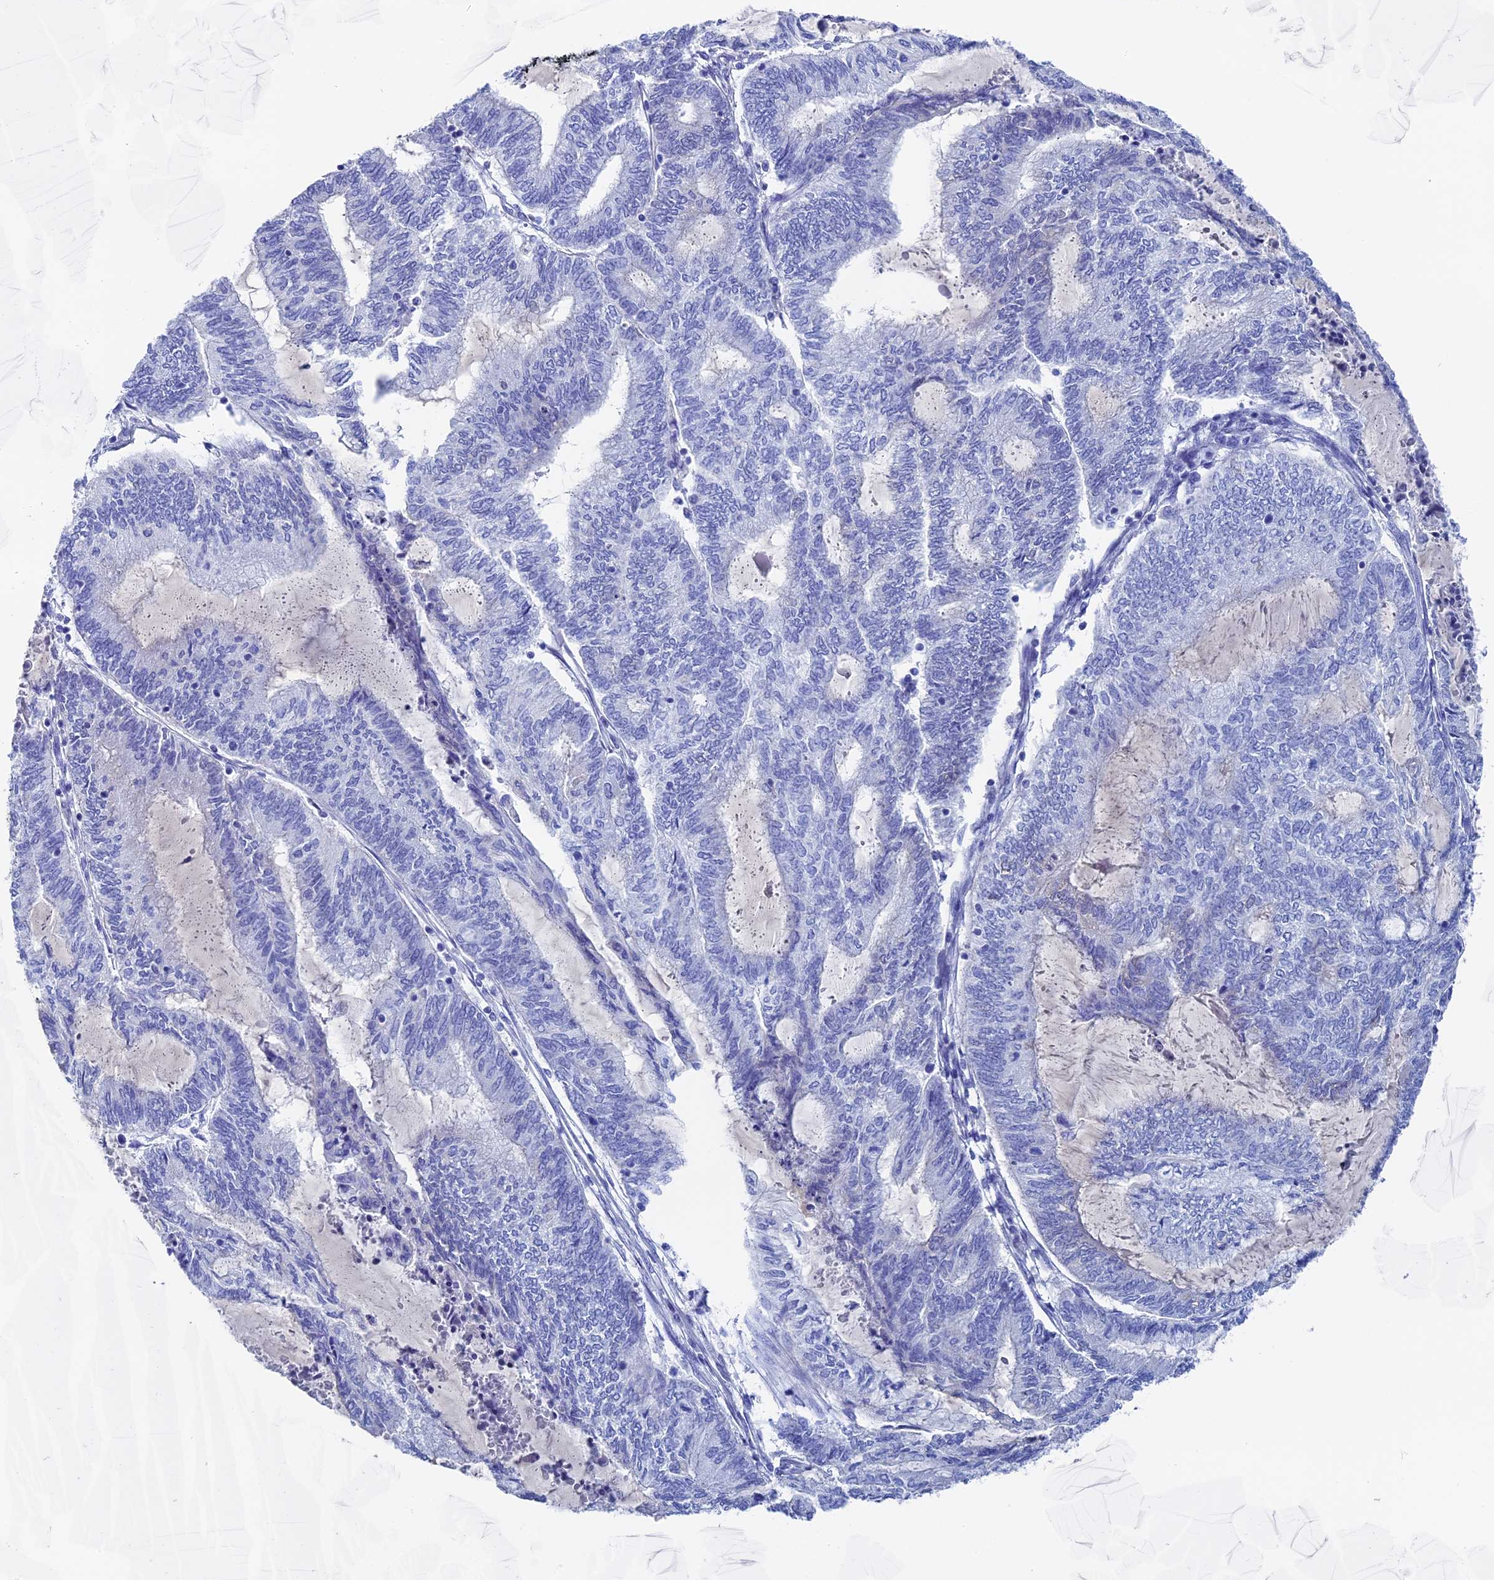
{"staining": {"intensity": "negative", "quantity": "none", "location": "none"}, "tissue": "endometrial cancer", "cell_type": "Tumor cells", "image_type": "cancer", "snomed": [{"axis": "morphology", "description": "Adenocarcinoma, NOS"}, {"axis": "topography", "description": "Uterus"}, {"axis": "topography", "description": "Endometrium"}], "caption": "Immunohistochemistry photomicrograph of human endometrial cancer stained for a protein (brown), which exhibits no staining in tumor cells.", "gene": "UNC119", "patient": {"sex": "female", "age": 70}}